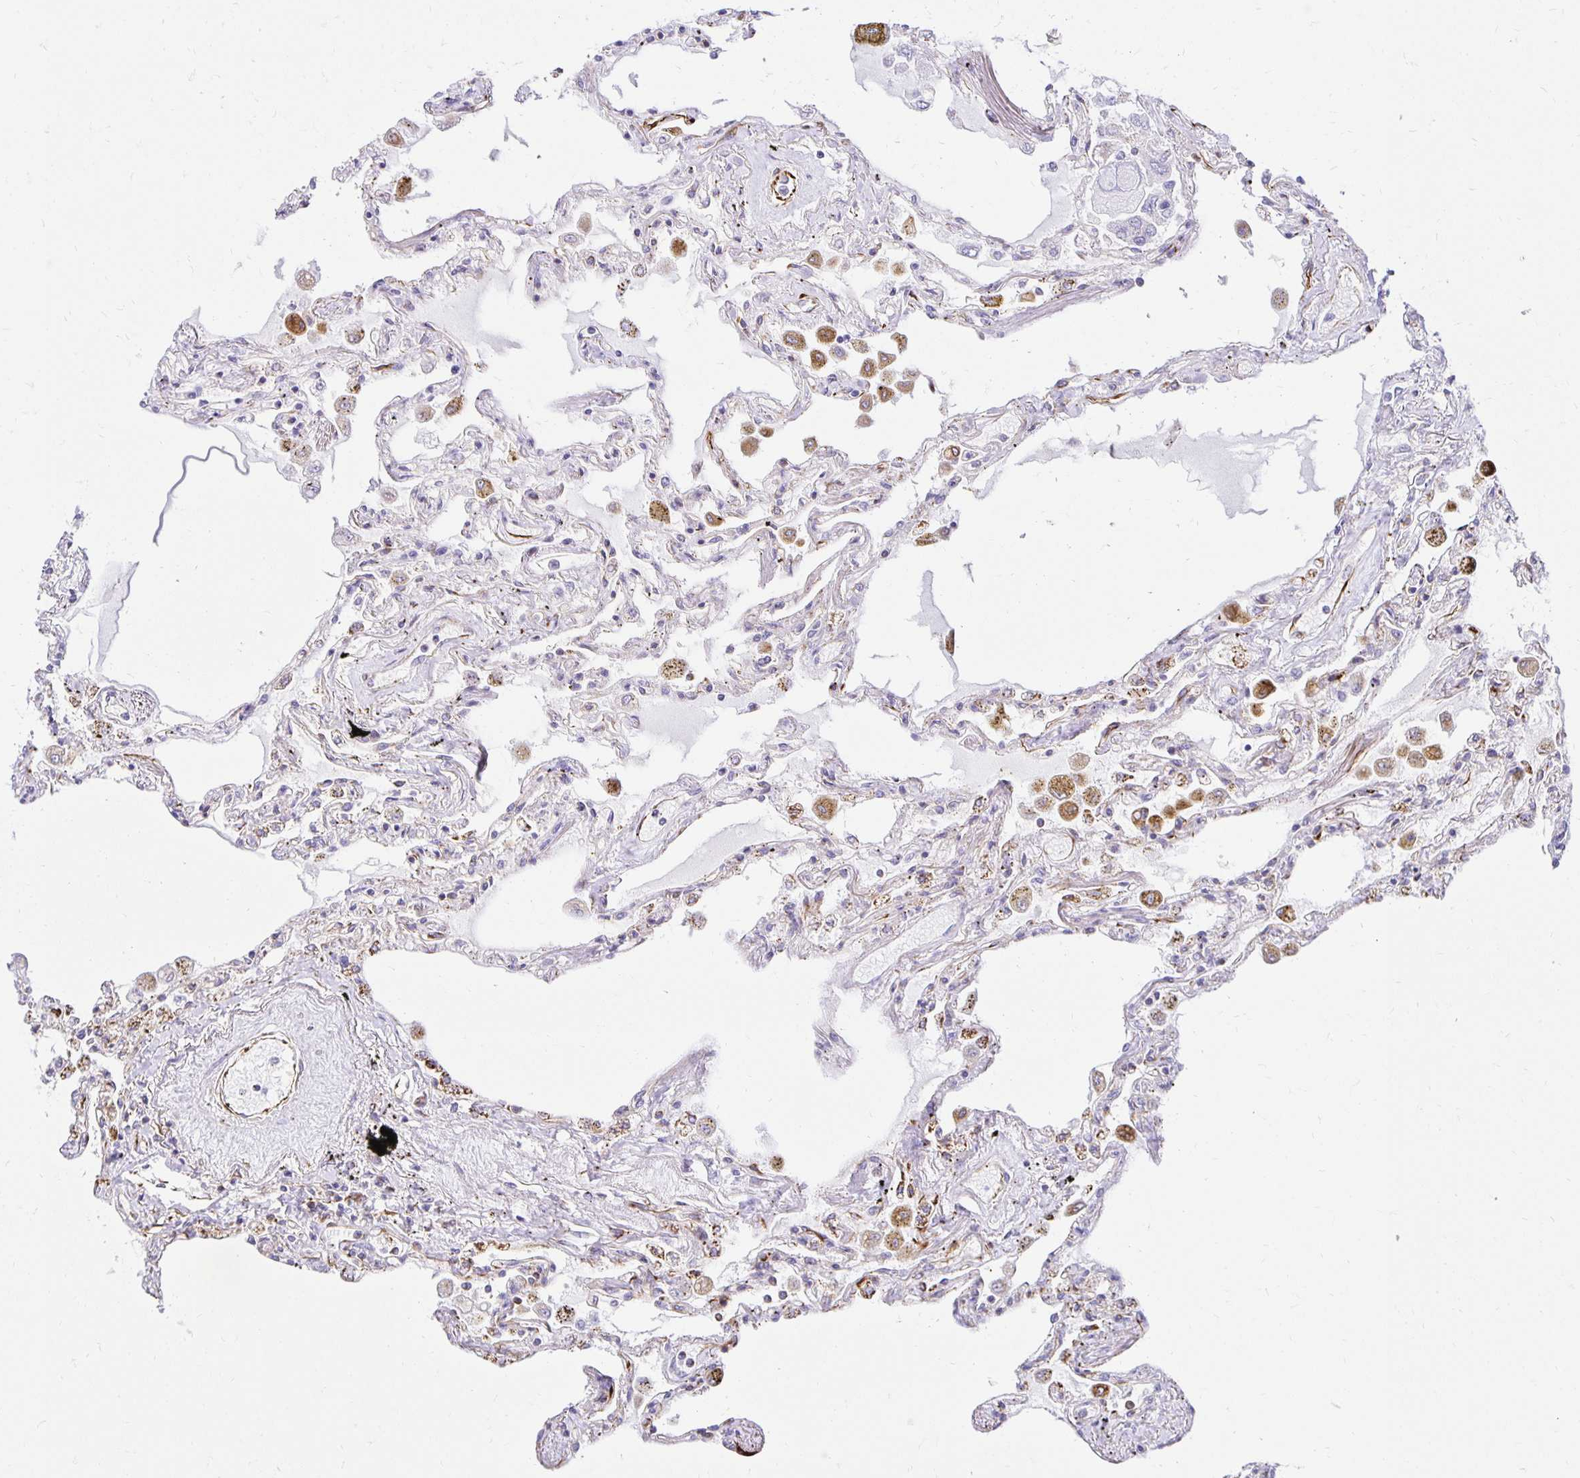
{"staining": {"intensity": "negative", "quantity": "none", "location": "none"}, "tissue": "lung", "cell_type": "Alveolar cells", "image_type": "normal", "snomed": [{"axis": "morphology", "description": "Normal tissue, NOS"}, {"axis": "morphology", "description": "Adenocarcinoma, NOS"}, {"axis": "topography", "description": "Cartilage tissue"}, {"axis": "topography", "description": "Lung"}], "caption": "The photomicrograph demonstrates no staining of alveolar cells in benign lung. (Brightfield microscopy of DAB immunohistochemistry at high magnification).", "gene": "PLAAT2", "patient": {"sex": "female", "age": 67}}